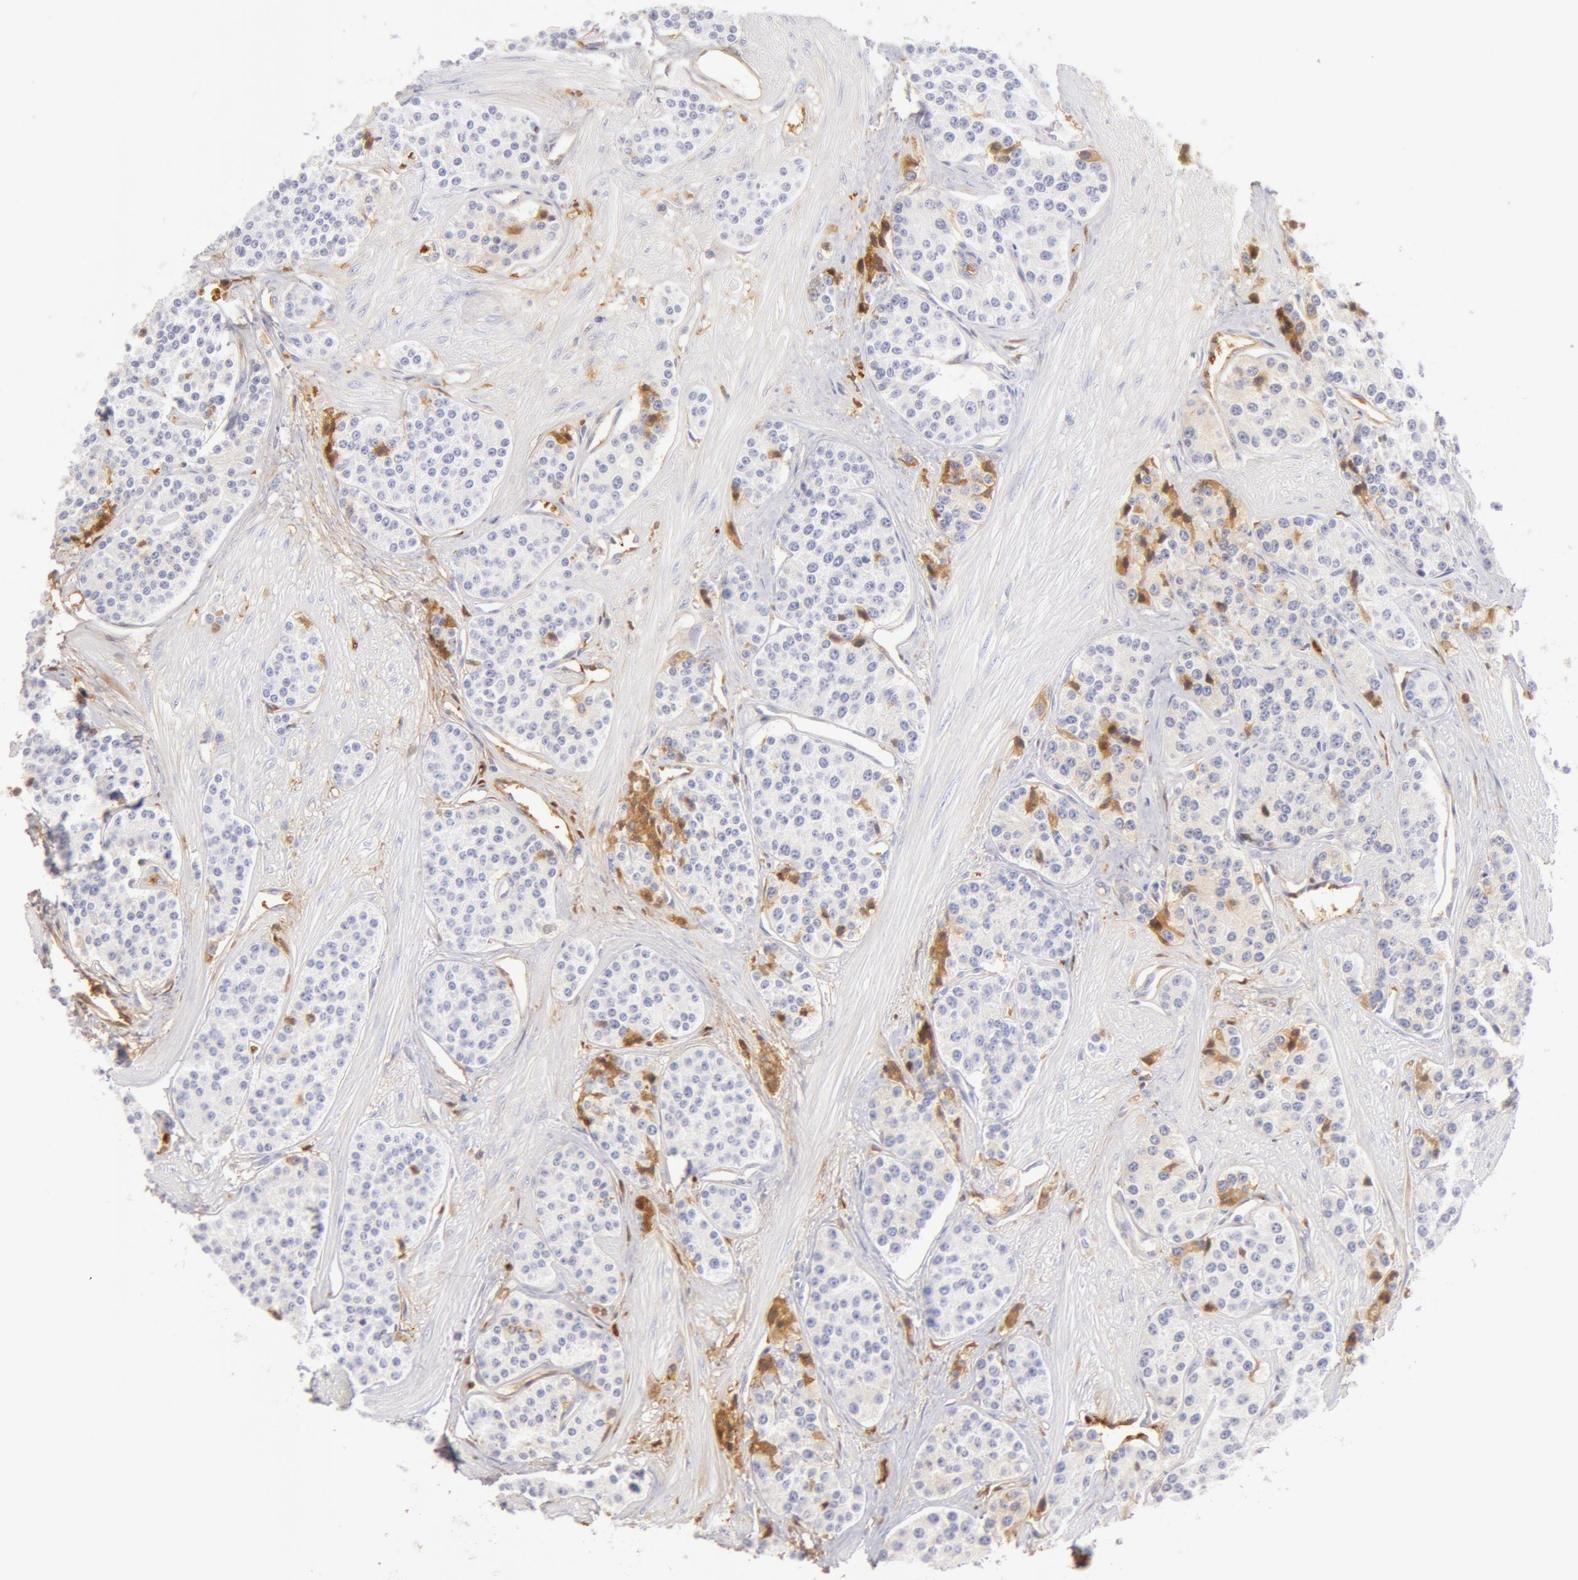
{"staining": {"intensity": "weak", "quantity": ">75%", "location": "cytoplasmic/membranous"}, "tissue": "carcinoid", "cell_type": "Tumor cells", "image_type": "cancer", "snomed": [{"axis": "morphology", "description": "Carcinoid, malignant, NOS"}, {"axis": "topography", "description": "Stomach"}], "caption": "DAB immunohistochemical staining of human malignant carcinoid shows weak cytoplasmic/membranous protein expression in about >75% of tumor cells. The protein is shown in brown color, while the nuclei are stained blue.", "gene": "AHSG", "patient": {"sex": "female", "age": 76}}